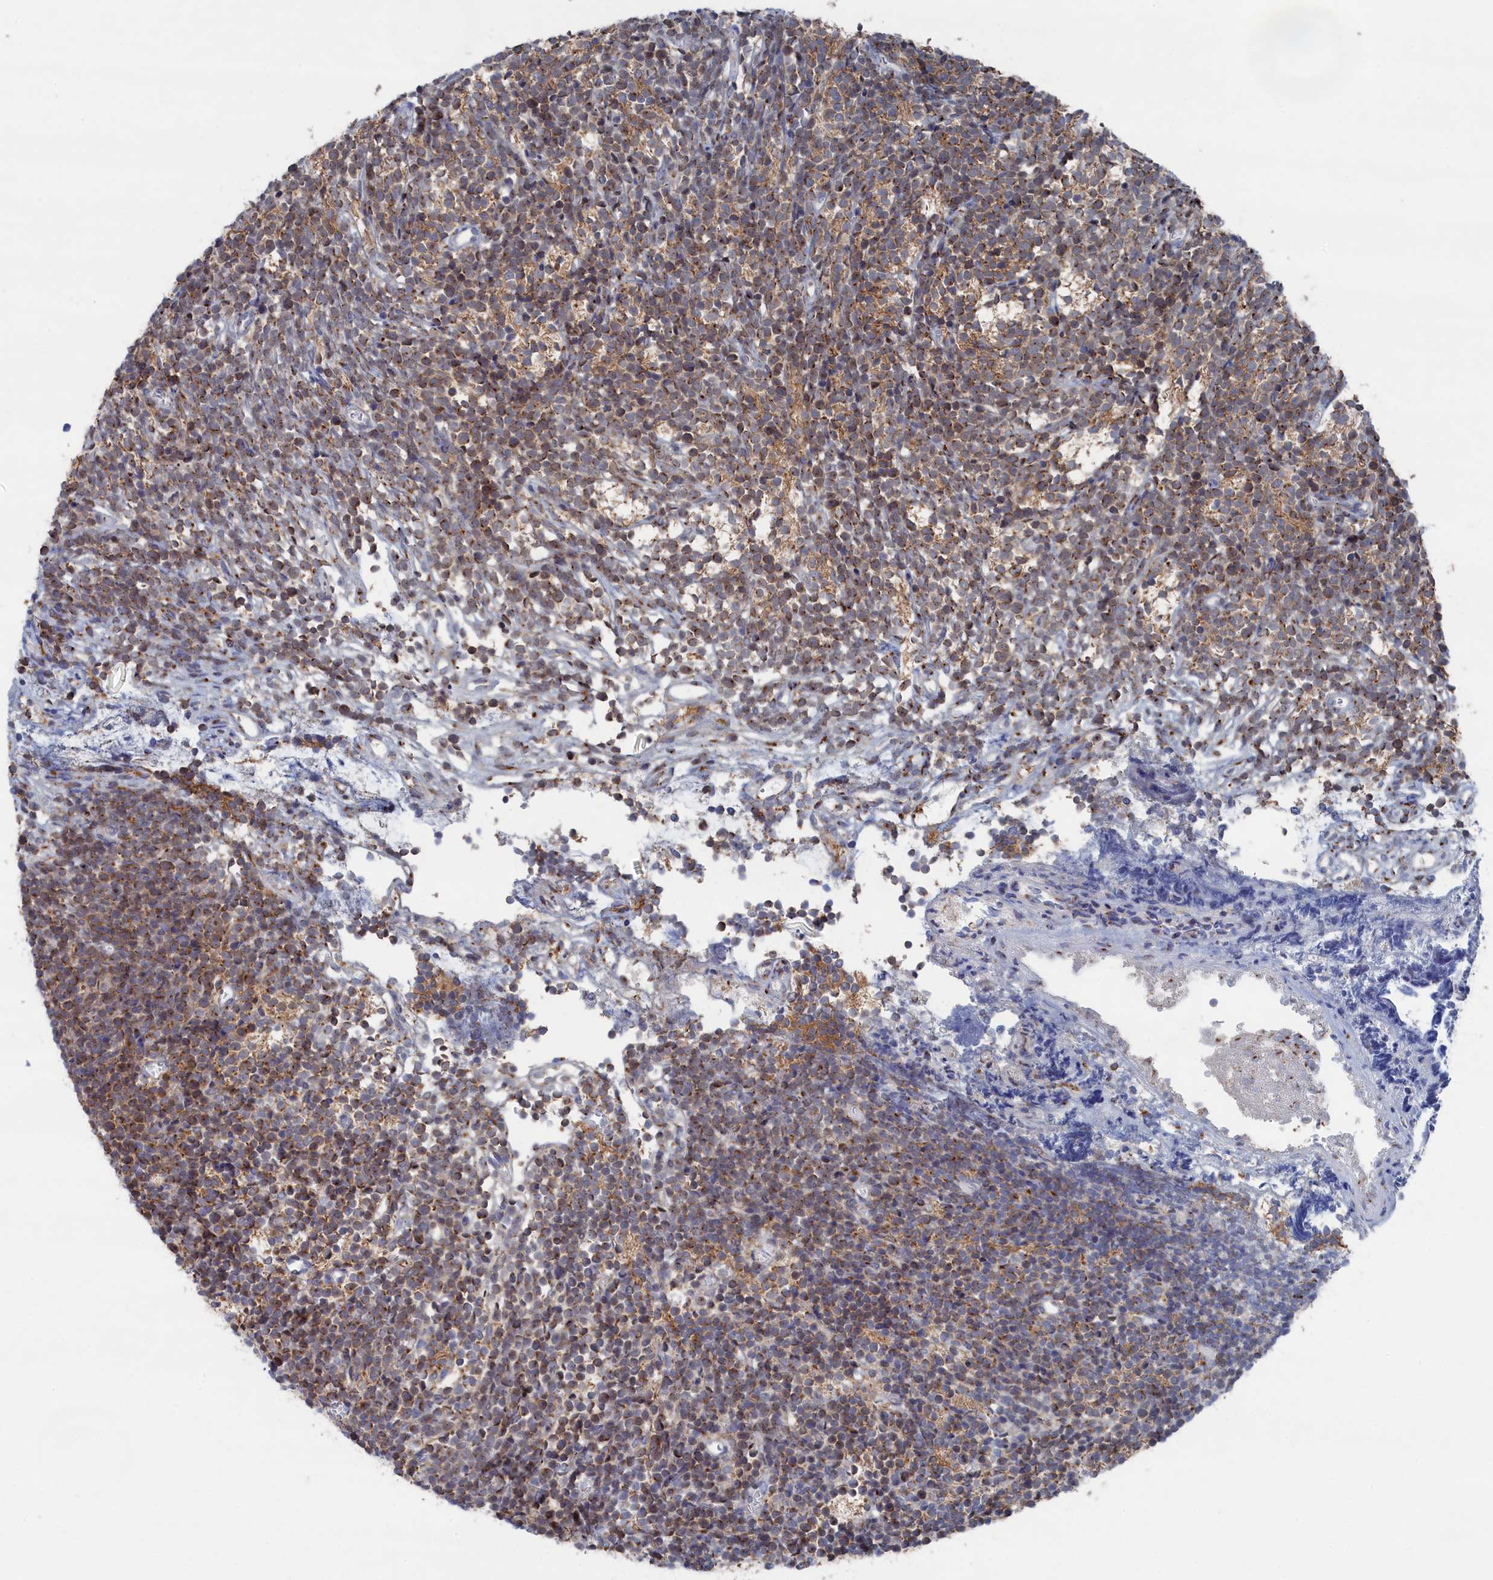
{"staining": {"intensity": "moderate", "quantity": "25%-75%", "location": "cytoplasmic/membranous"}, "tissue": "glioma", "cell_type": "Tumor cells", "image_type": "cancer", "snomed": [{"axis": "morphology", "description": "Glioma, malignant, Low grade"}, {"axis": "topography", "description": "Brain"}], "caption": "Malignant glioma (low-grade) stained with a protein marker demonstrates moderate staining in tumor cells.", "gene": "IRX1", "patient": {"sex": "female", "age": 1}}